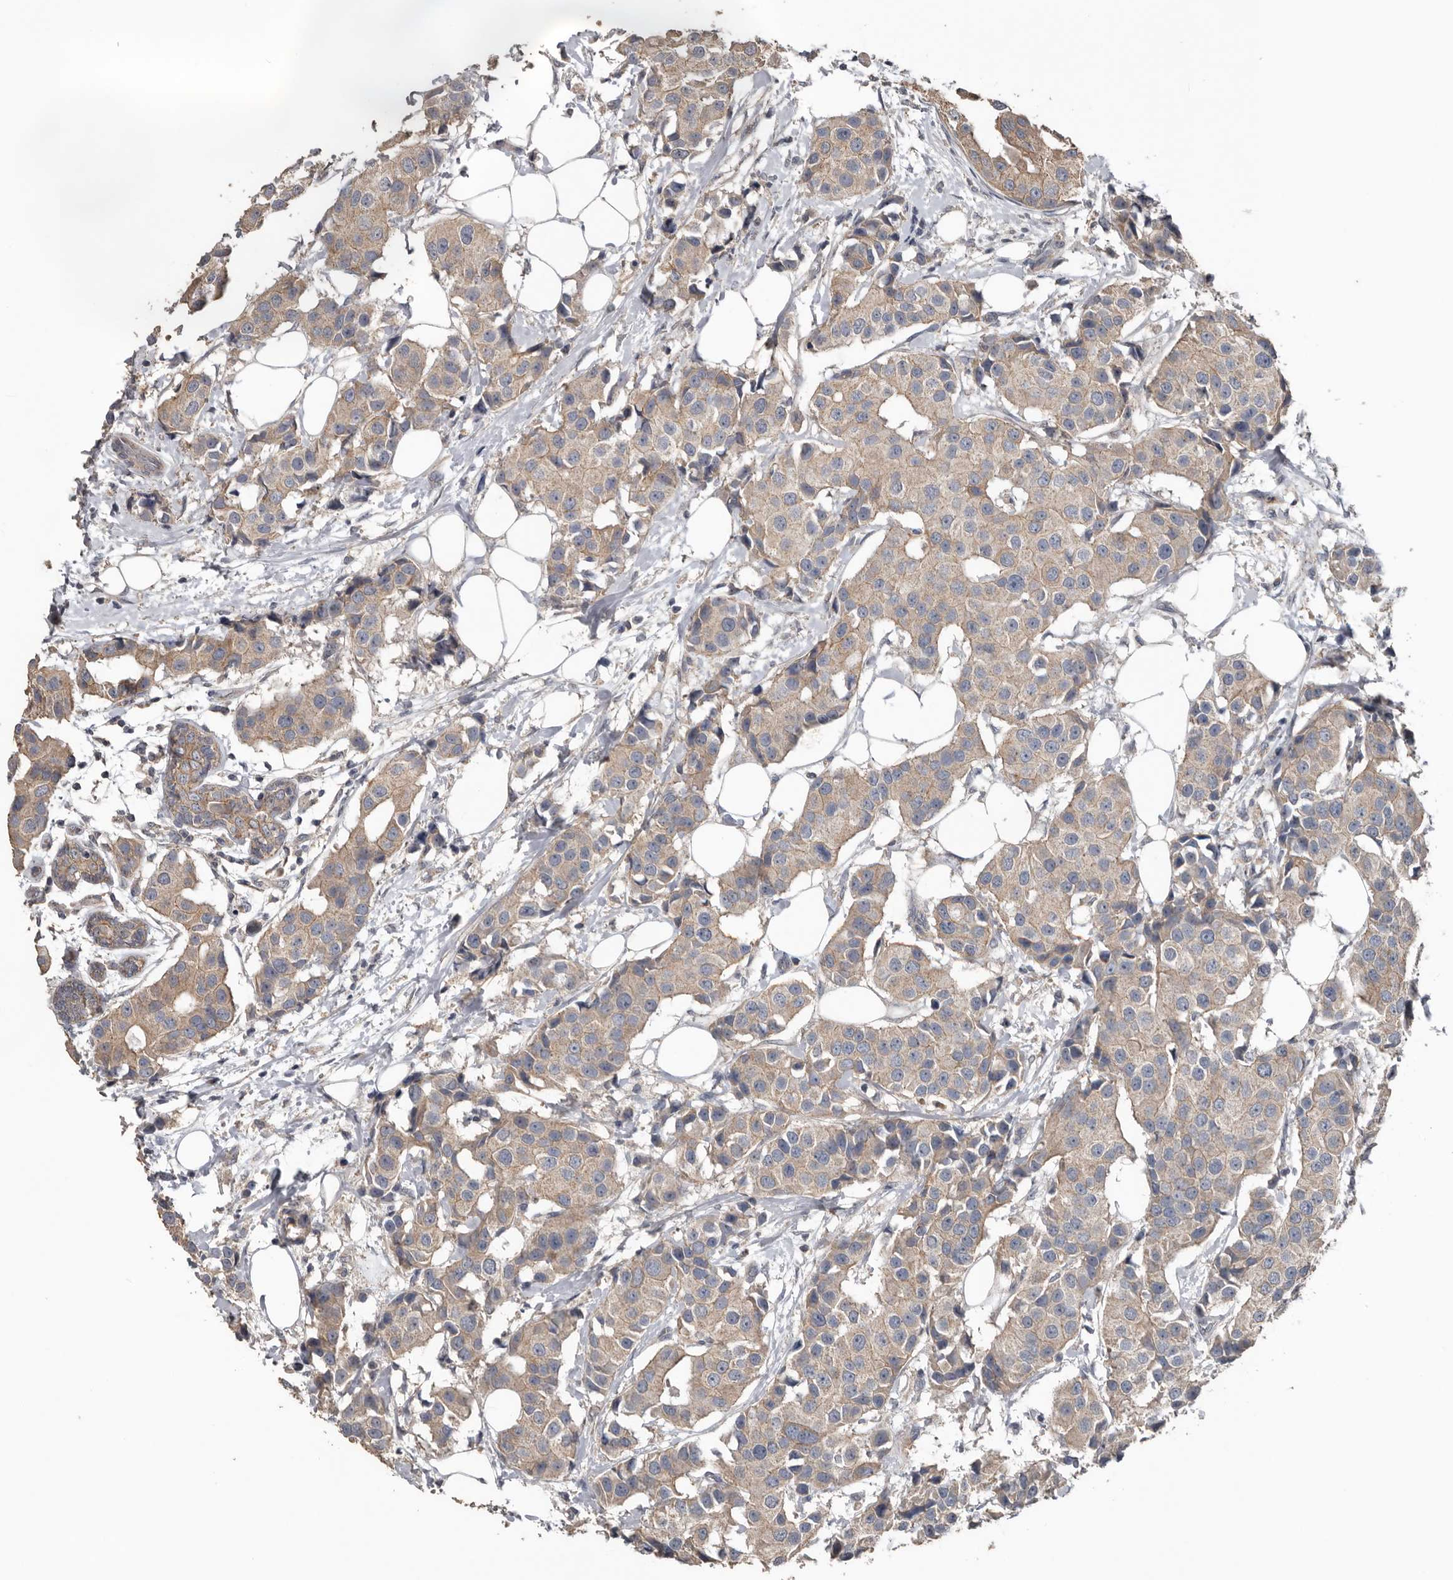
{"staining": {"intensity": "moderate", "quantity": ">75%", "location": "cytoplasmic/membranous"}, "tissue": "breast cancer", "cell_type": "Tumor cells", "image_type": "cancer", "snomed": [{"axis": "morphology", "description": "Normal tissue, NOS"}, {"axis": "morphology", "description": "Duct carcinoma"}, {"axis": "topography", "description": "Breast"}], "caption": "The histopathology image reveals a brown stain indicating the presence of a protein in the cytoplasmic/membranous of tumor cells in breast intraductal carcinoma. (DAB (3,3'-diaminobenzidine) IHC with brightfield microscopy, high magnification).", "gene": "HYAL4", "patient": {"sex": "female", "age": 39}}